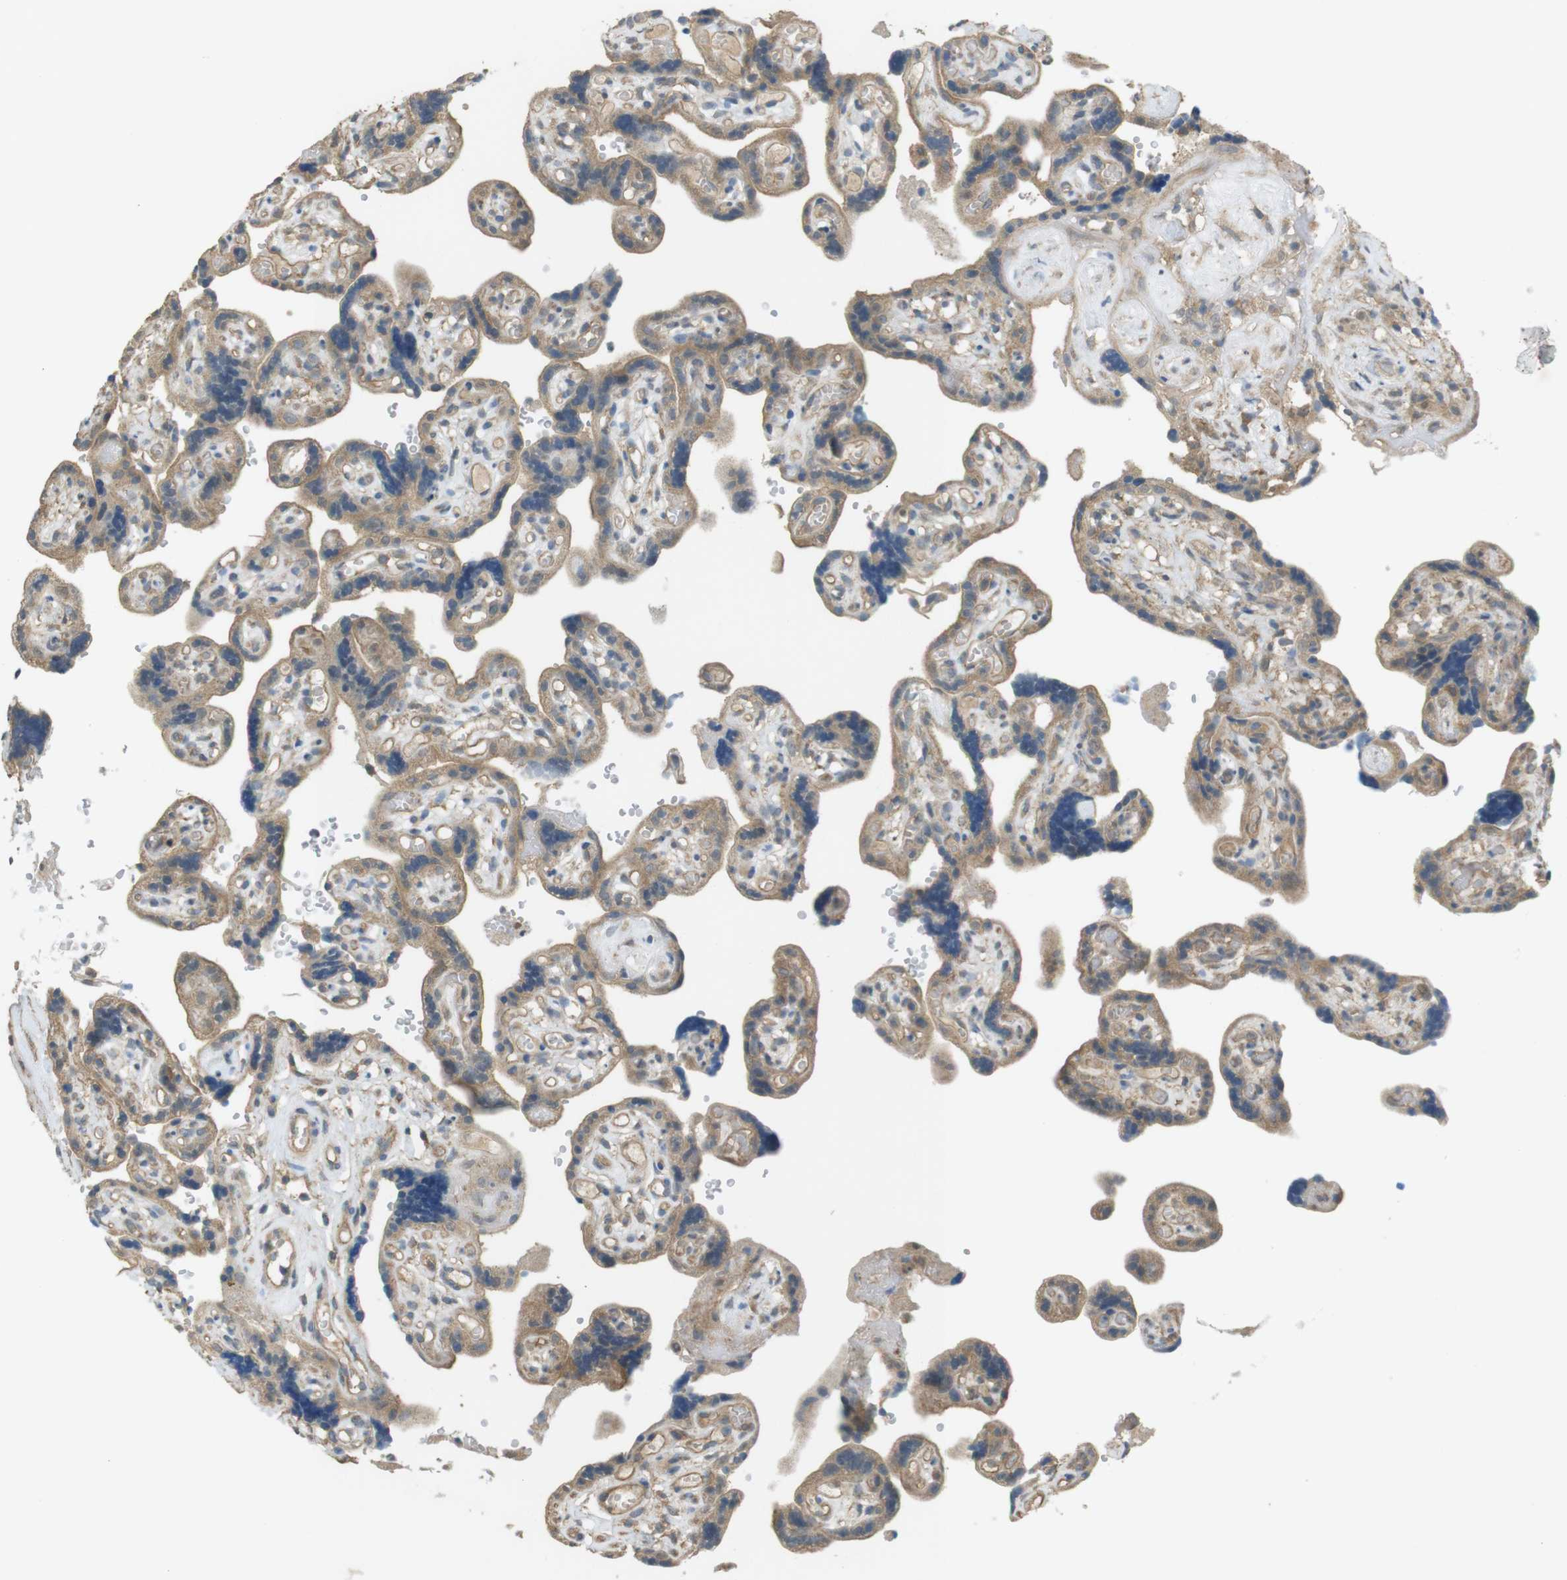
{"staining": {"intensity": "moderate", "quantity": ">75%", "location": "cytoplasmic/membranous"}, "tissue": "placenta", "cell_type": "Trophoblastic cells", "image_type": "normal", "snomed": [{"axis": "morphology", "description": "Normal tissue, NOS"}, {"axis": "topography", "description": "Placenta"}], "caption": "IHC of benign human placenta demonstrates medium levels of moderate cytoplasmic/membranous positivity in approximately >75% of trophoblastic cells. (IHC, brightfield microscopy, high magnification).", "gene": "ZDHHC20", "patient": {"sex": "female", "age": 30}}